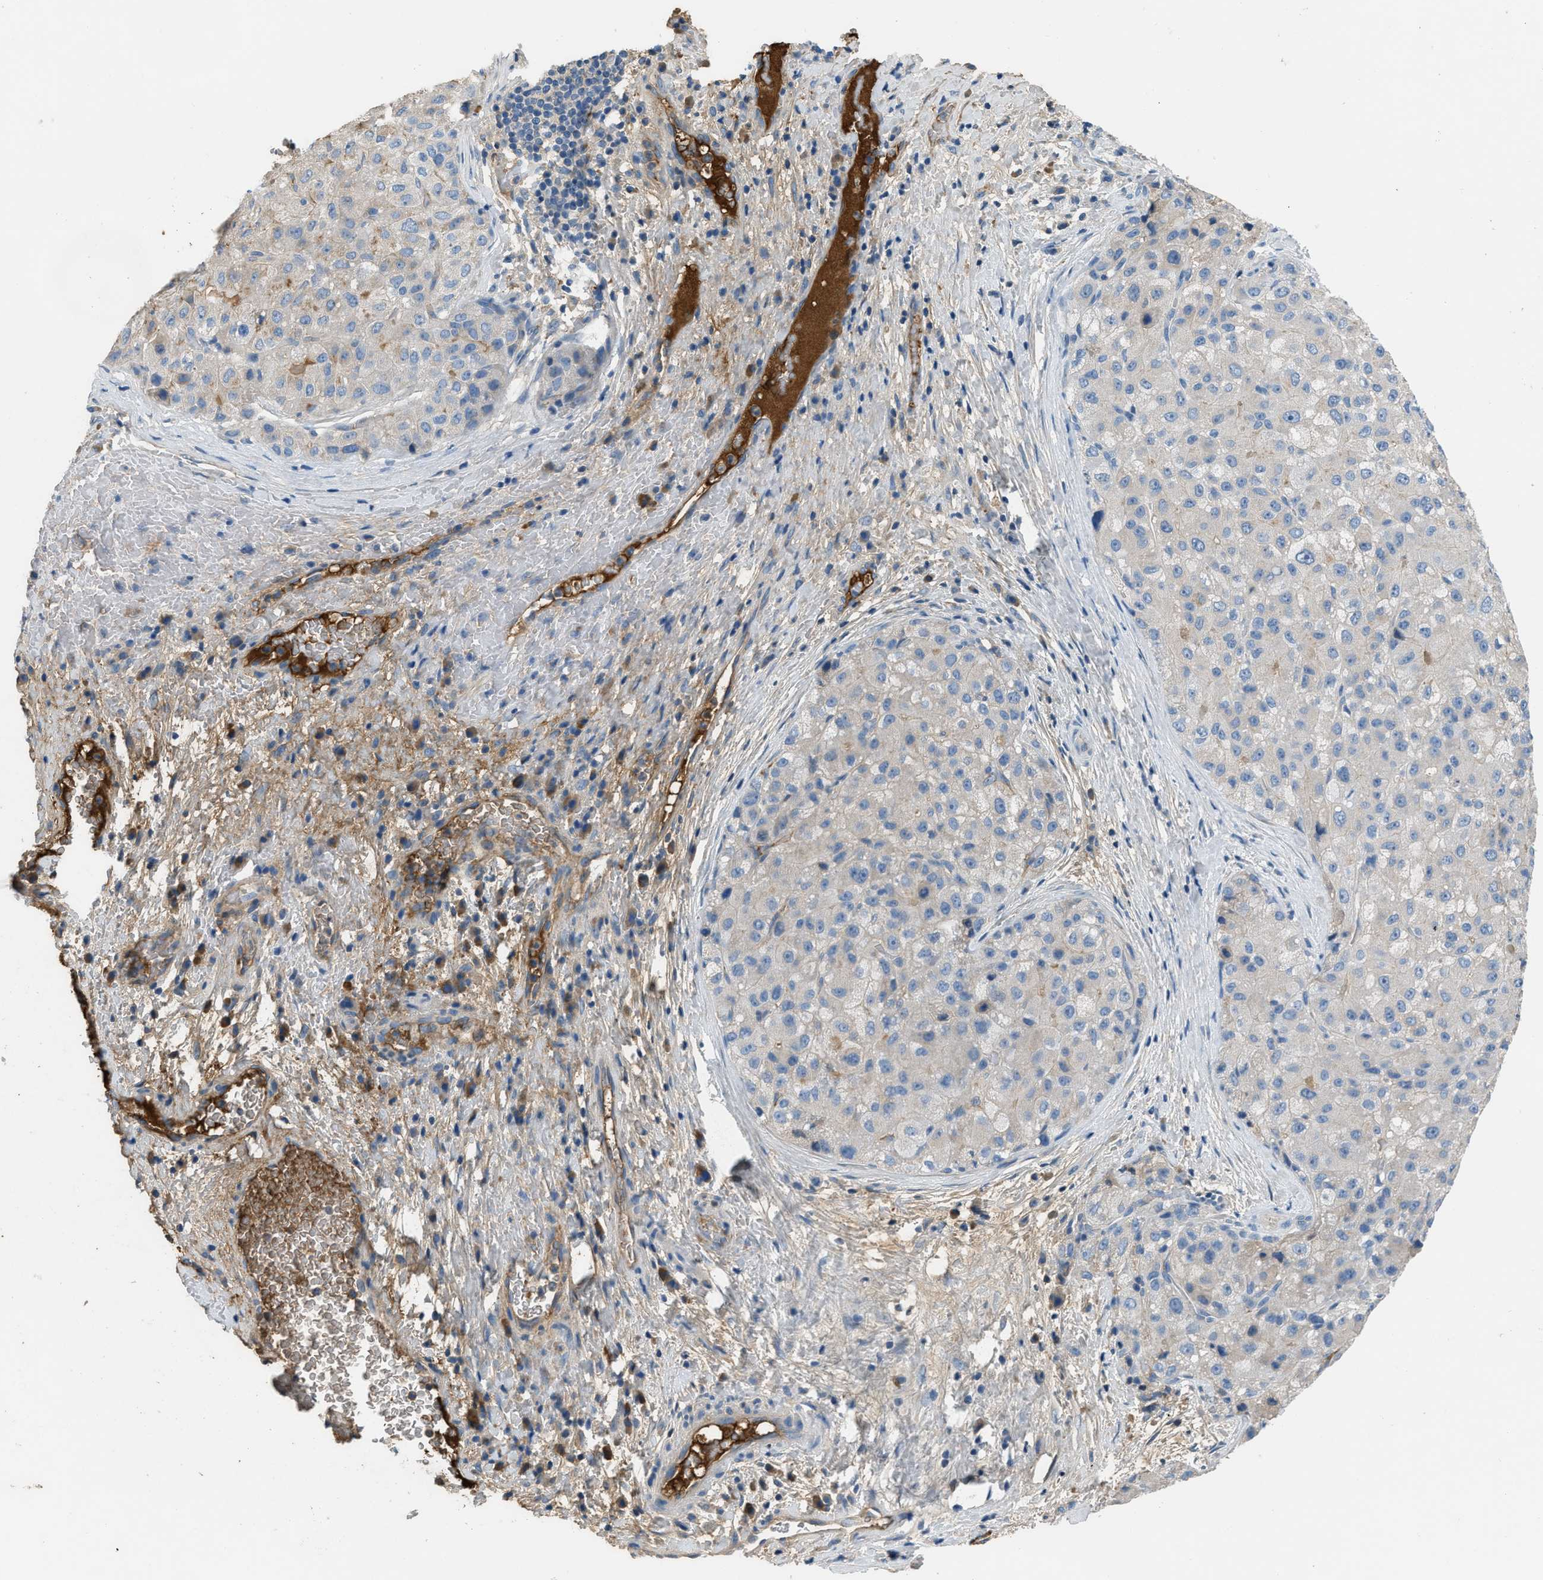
{"staining": {"intensity": "negative", "quantity": "none", "location": "none"}, "tissue": "liver cancer", "cell_type": "Tumor cells", "image_type": "cancer", "snomed": [{"axis": "morphology", "description": "Carcinoma, Hepatocellular, NOS"}, {"axis": "topography", "description": "Liver"}], "caption": "Tumor cells are negative for brown protein staining in liver cancer (hepatocellular carcinoma). (Brightfield microscopy of DAB IHC at high magnification).", "gene": "STC1", "patient": {"sex": "male", "age": 80}}